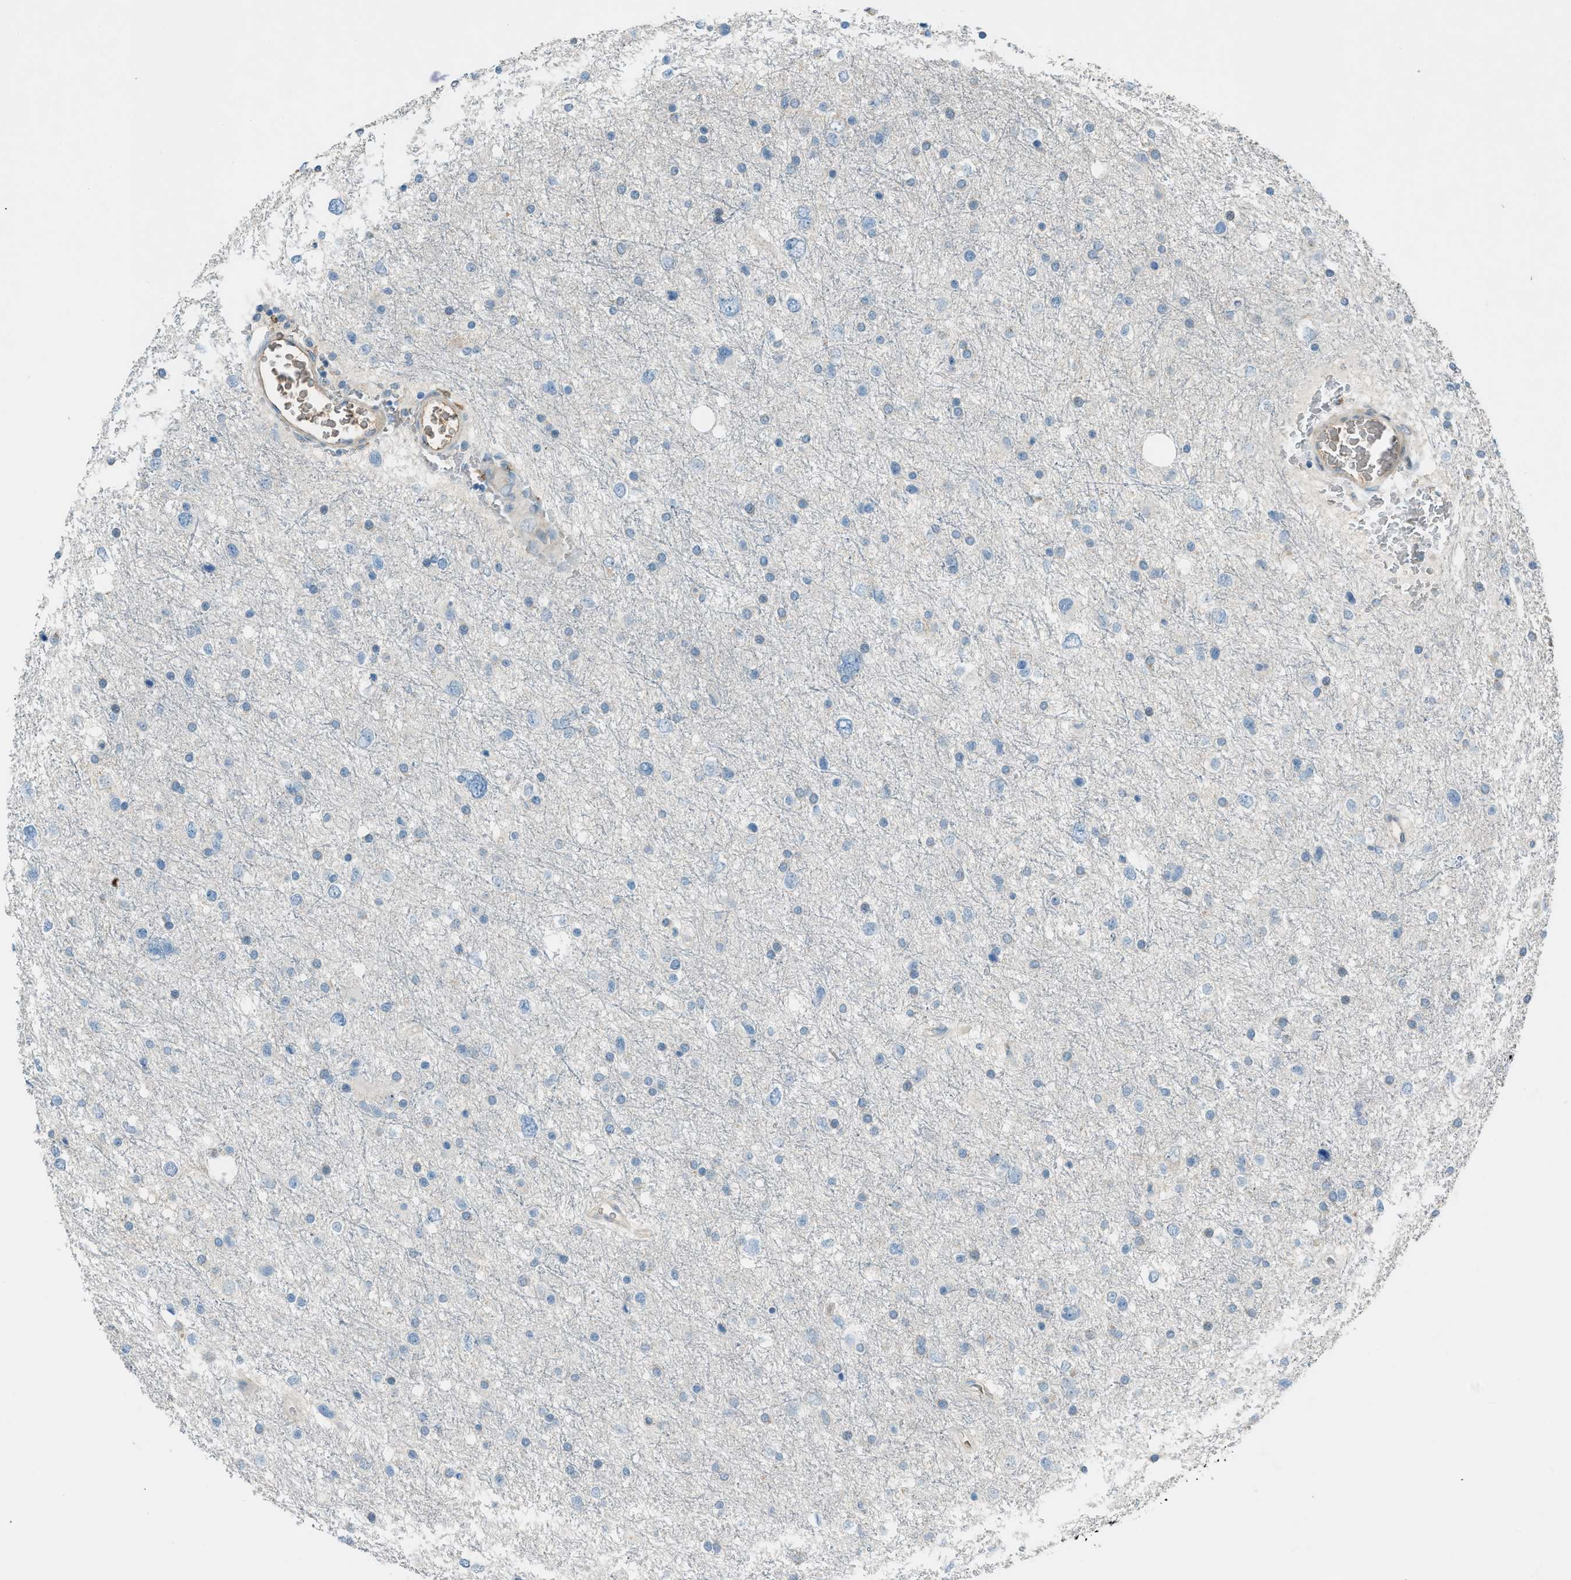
{"staining": {"intensity": "negative", "quantity": "none", "location": "none"}, "tissue": "glioma", "cell_type": "Tumor cells", "image_type": "cancer", "snomed": [{"axis": "morphology", "description": "Glioma, malignant, Low grade"}, {"axis": "topography", "description": "Brain"}], "caption": "IHC photomicrograph of neoplastic tissue: human glioma stained with DAB (3,3'-diaminobenzidine) displays no significant protein positivity in tumor cells.", "gene": "FBLN2", "patient": {"sex": "female", "age": 37}}